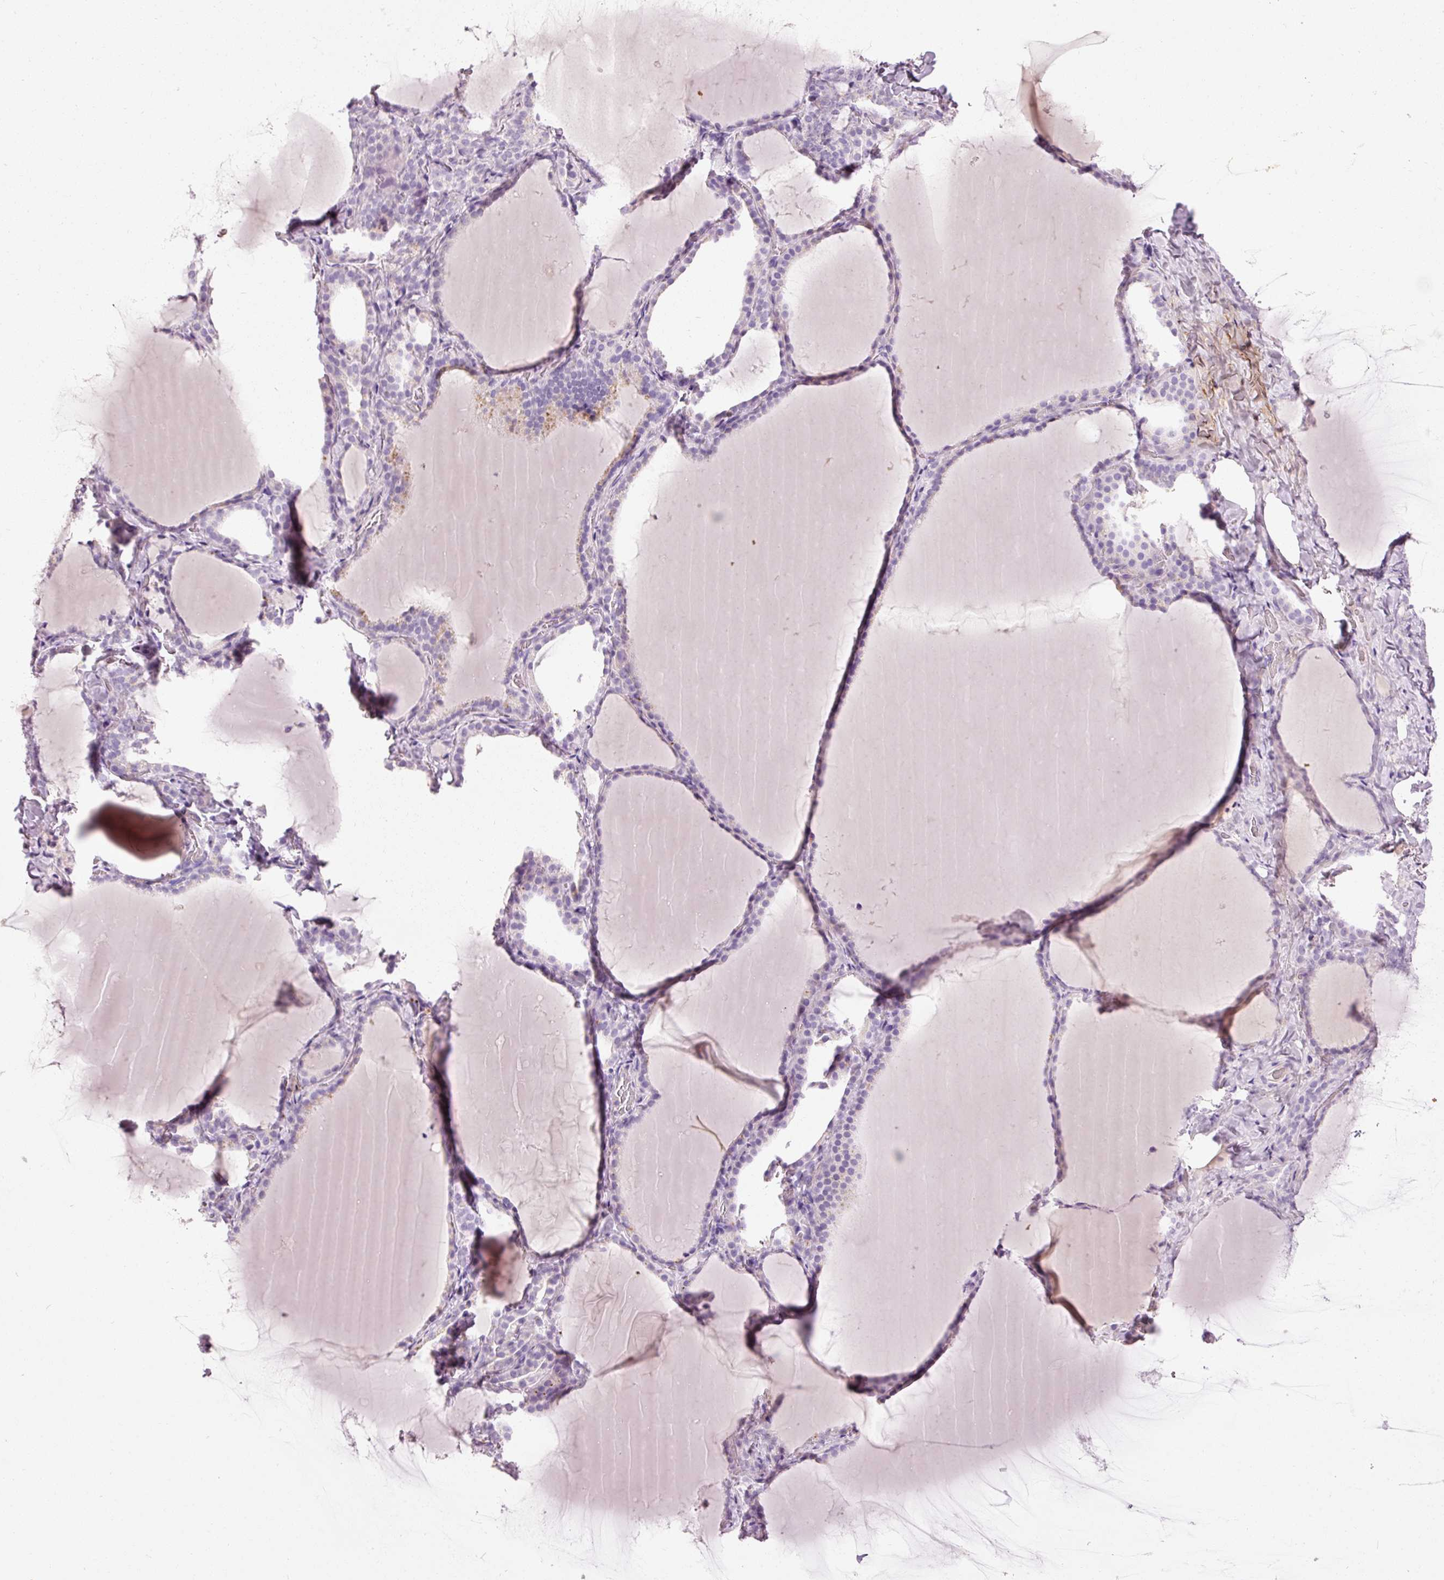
{"staining": {"intensity": "negative", "quantity": "none", "location": "none"}, "tissue": "thyroid gland", "cell_type": "Glandular cells", "image_type": "normal", "snomed": [{"axis": "morphology", "description": "Normal tissue, NOS"}, {"axis": "topography", "description": "Thyroid gland"}], "caption": "A high-resolution histopathology image shows IHC staining of normal thyroid gland, which displays no significant positivity in glandular cells. The staining is performed using DAB (3,3'-diaminobenzidine) brown chromogen with nuclei counter-stained in using hematoxylin.", "gene": "MUC5AC", "patient": {"sex": "female", "age": 22}}